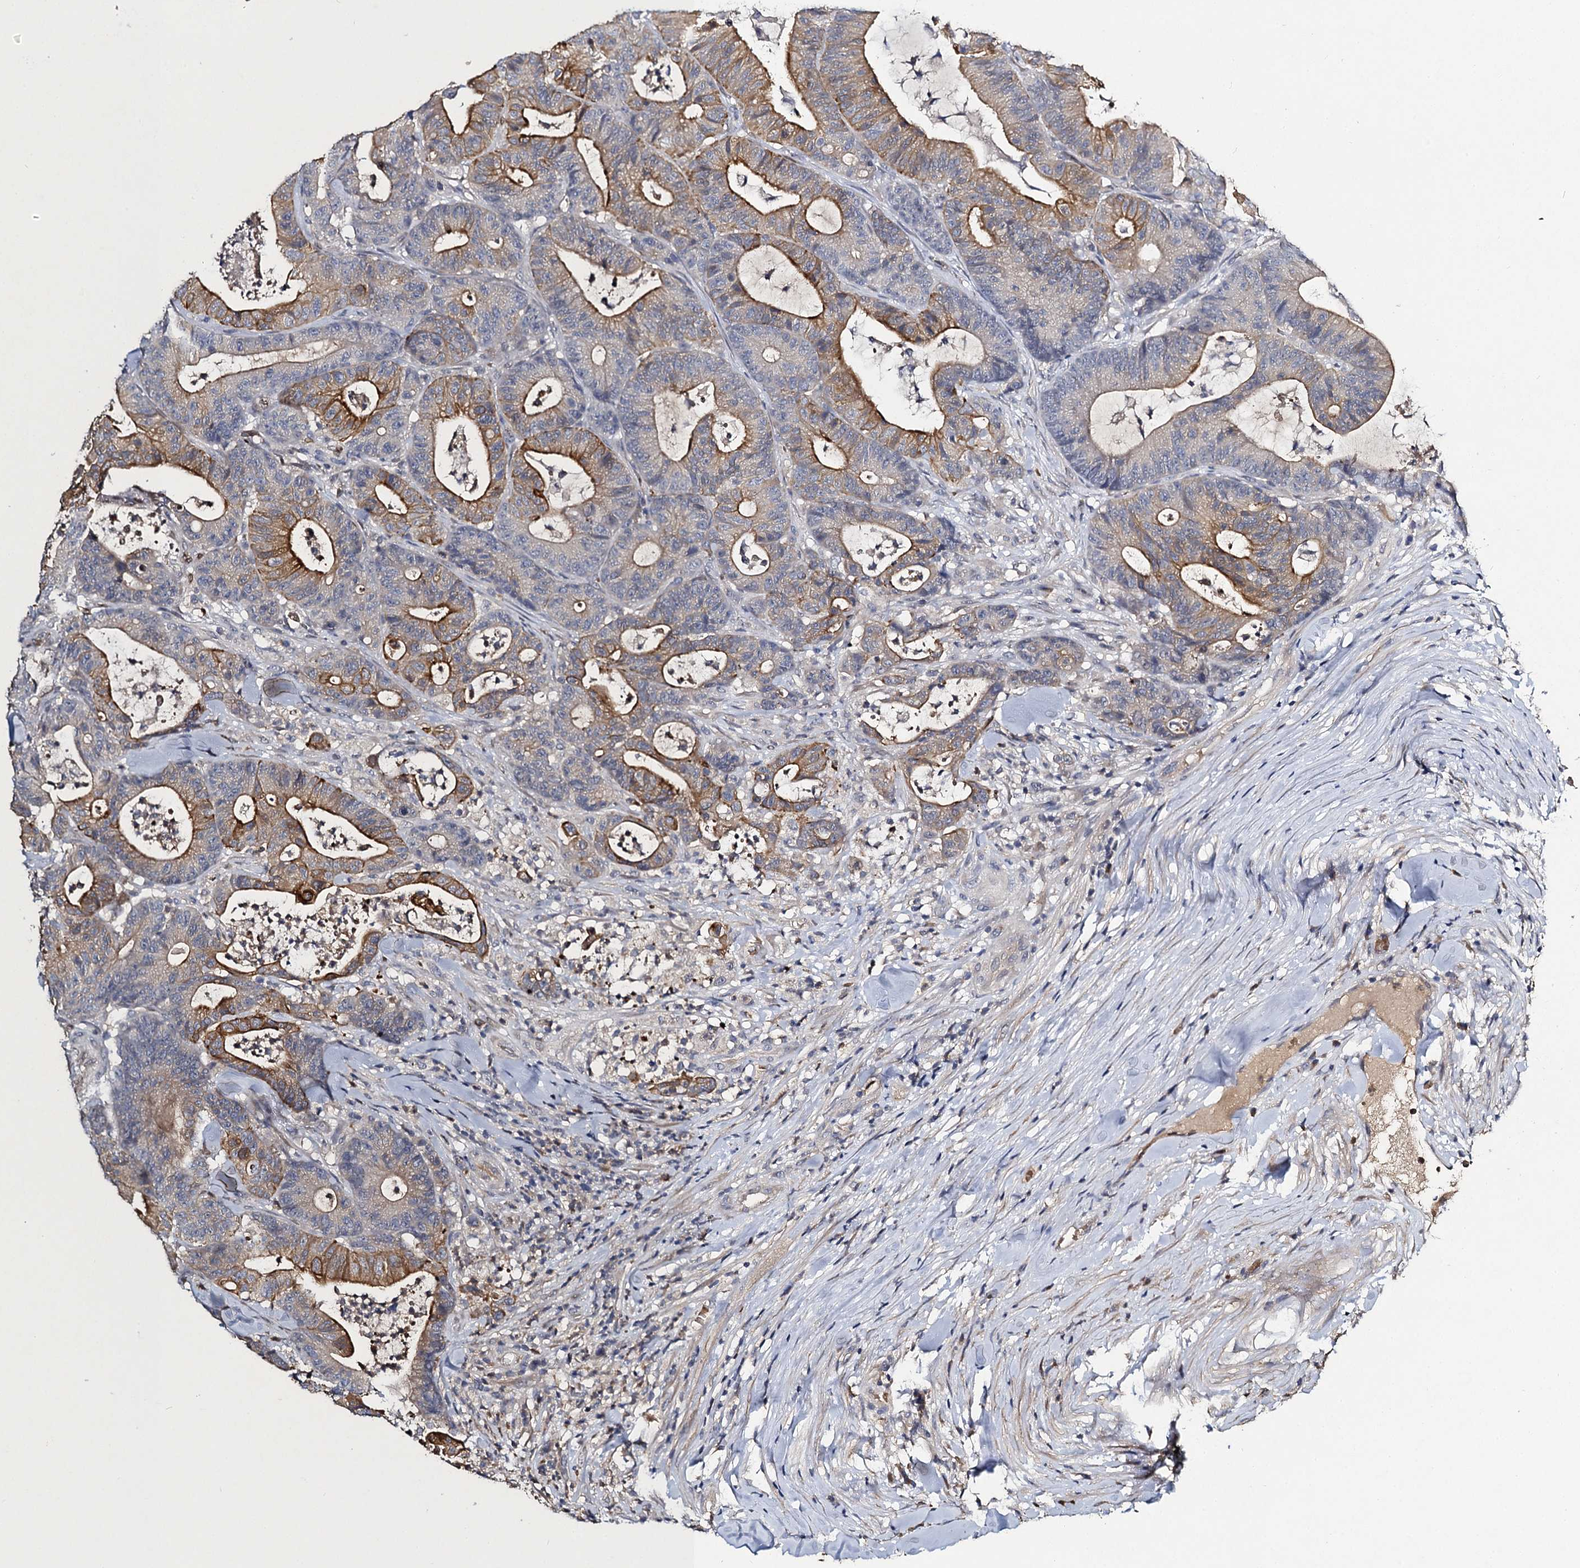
{"staining": {"intensity": "moderate", "quantity": "25%-75%", "location": "cytoplasmic/membranous"}, "tissue": "colorectal cancer", "cell_type": "Tumor cells", "image_type": "cancer", "snomed": [{"axis": "morphology", "description": "Adenocarcinoma, NOS"}, {"axis": "topography", "description": "Colon"}], "caption": "Protein expression analysis of human colorectal cancer reveals moderate cytoplasmic/membranous staining in approximately 25%-75% of tumor cells. The staining was performed using DAB (3,3'-diaminobenzidine), with brown indicating positive protein expression. Nuclei are stained blue with hematoxylin.", "gene": "SLC11A2", "patient": {"sex": "female", "age": 84}}